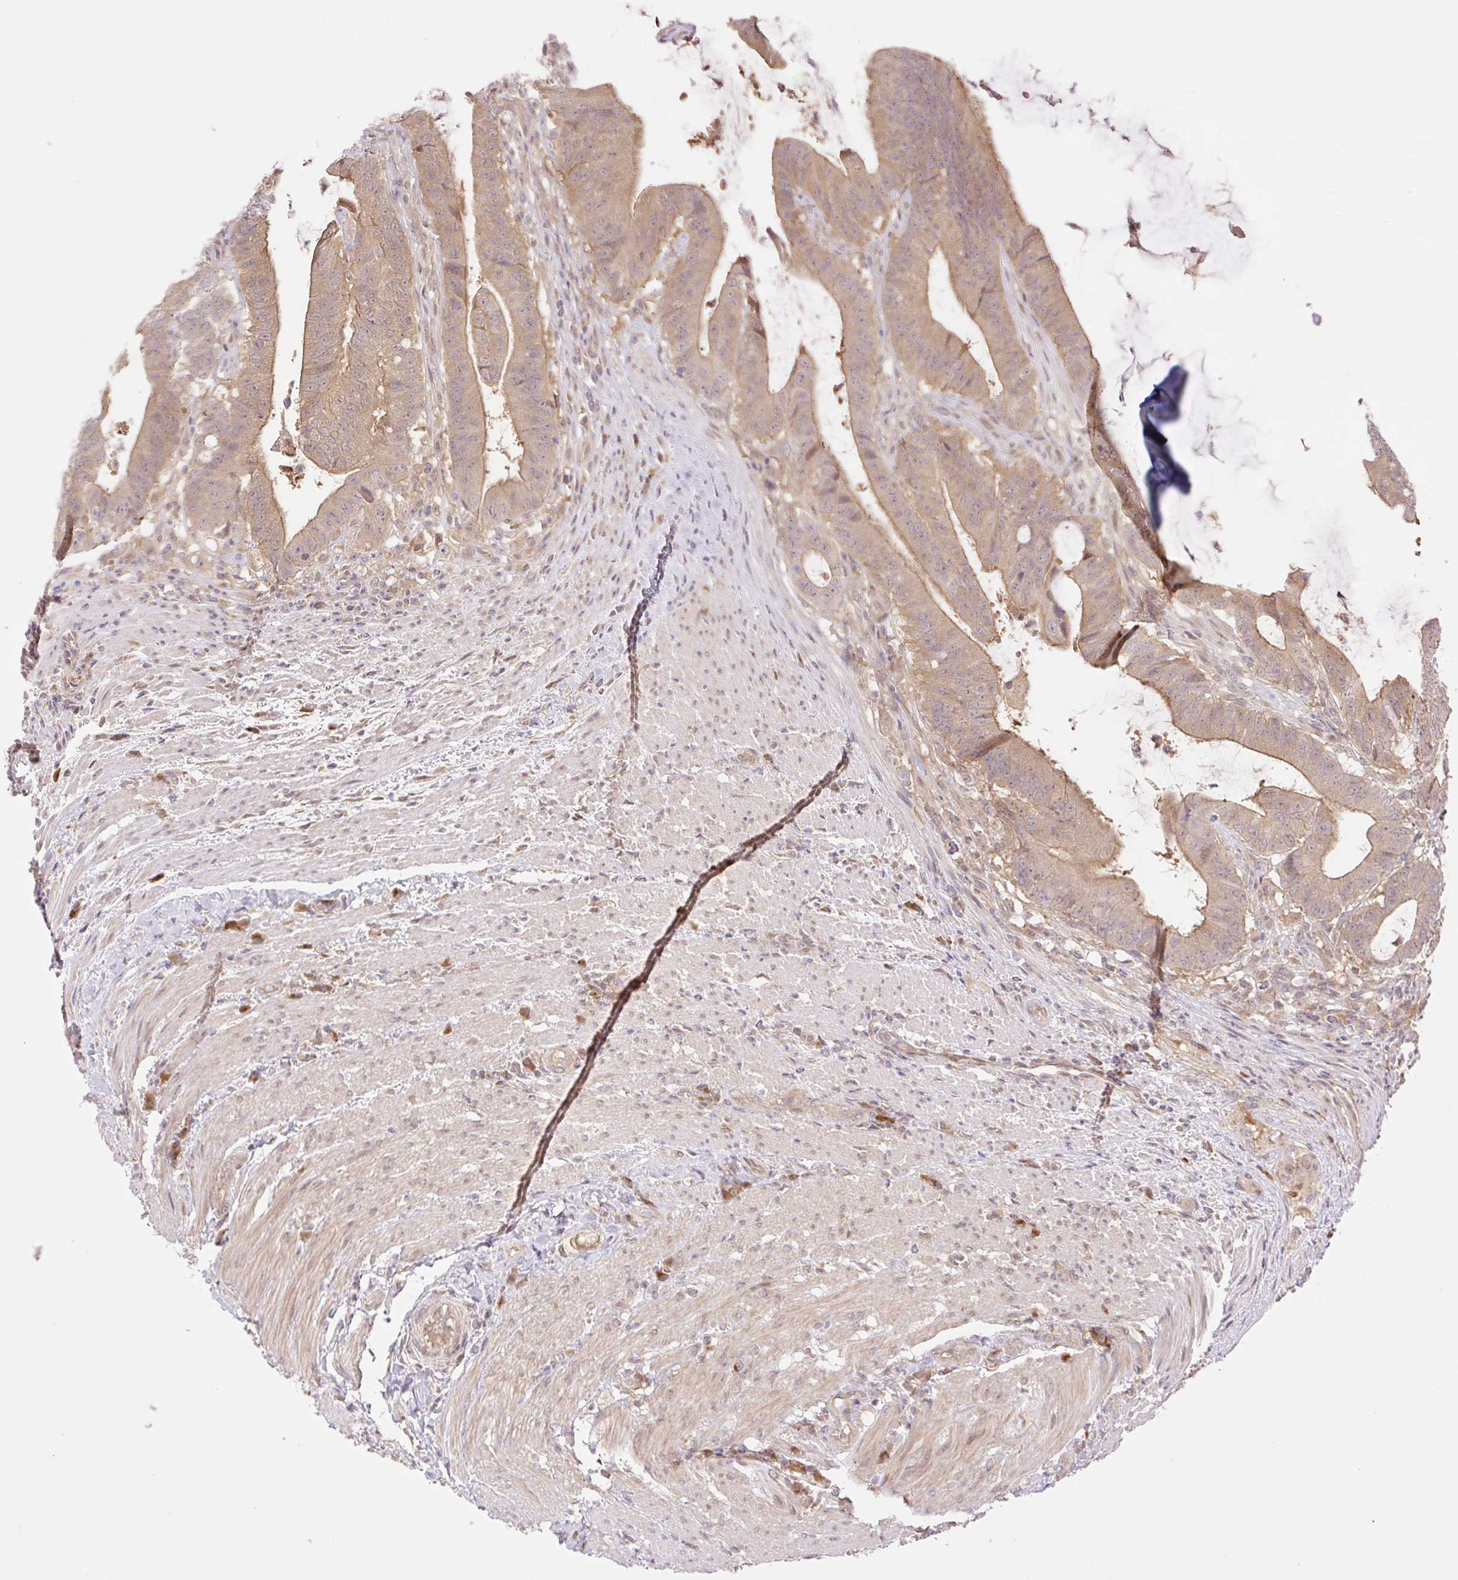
{"staining": {"intensity": "moderate", "quantity": ">75%", "location": "cytoplasmic/membranous"}, "tissue": "colorectal cancer", "cell_type": "Tumor cells", "image_type": "cancer", "snomed": [{"axis": "morphology", "description": "Adenocarcinoma, NOS"}, {"axis": "topography", "description": "Colon"}], "caption": "Immunohistochemical staining of human adenocarcinoma (colorectal) shows moderate cytoplasmic/membranous protein staining in about >75% of tumor cells.", "gene": "VPS25", "patient": {"sex": "female", "age": 43}}